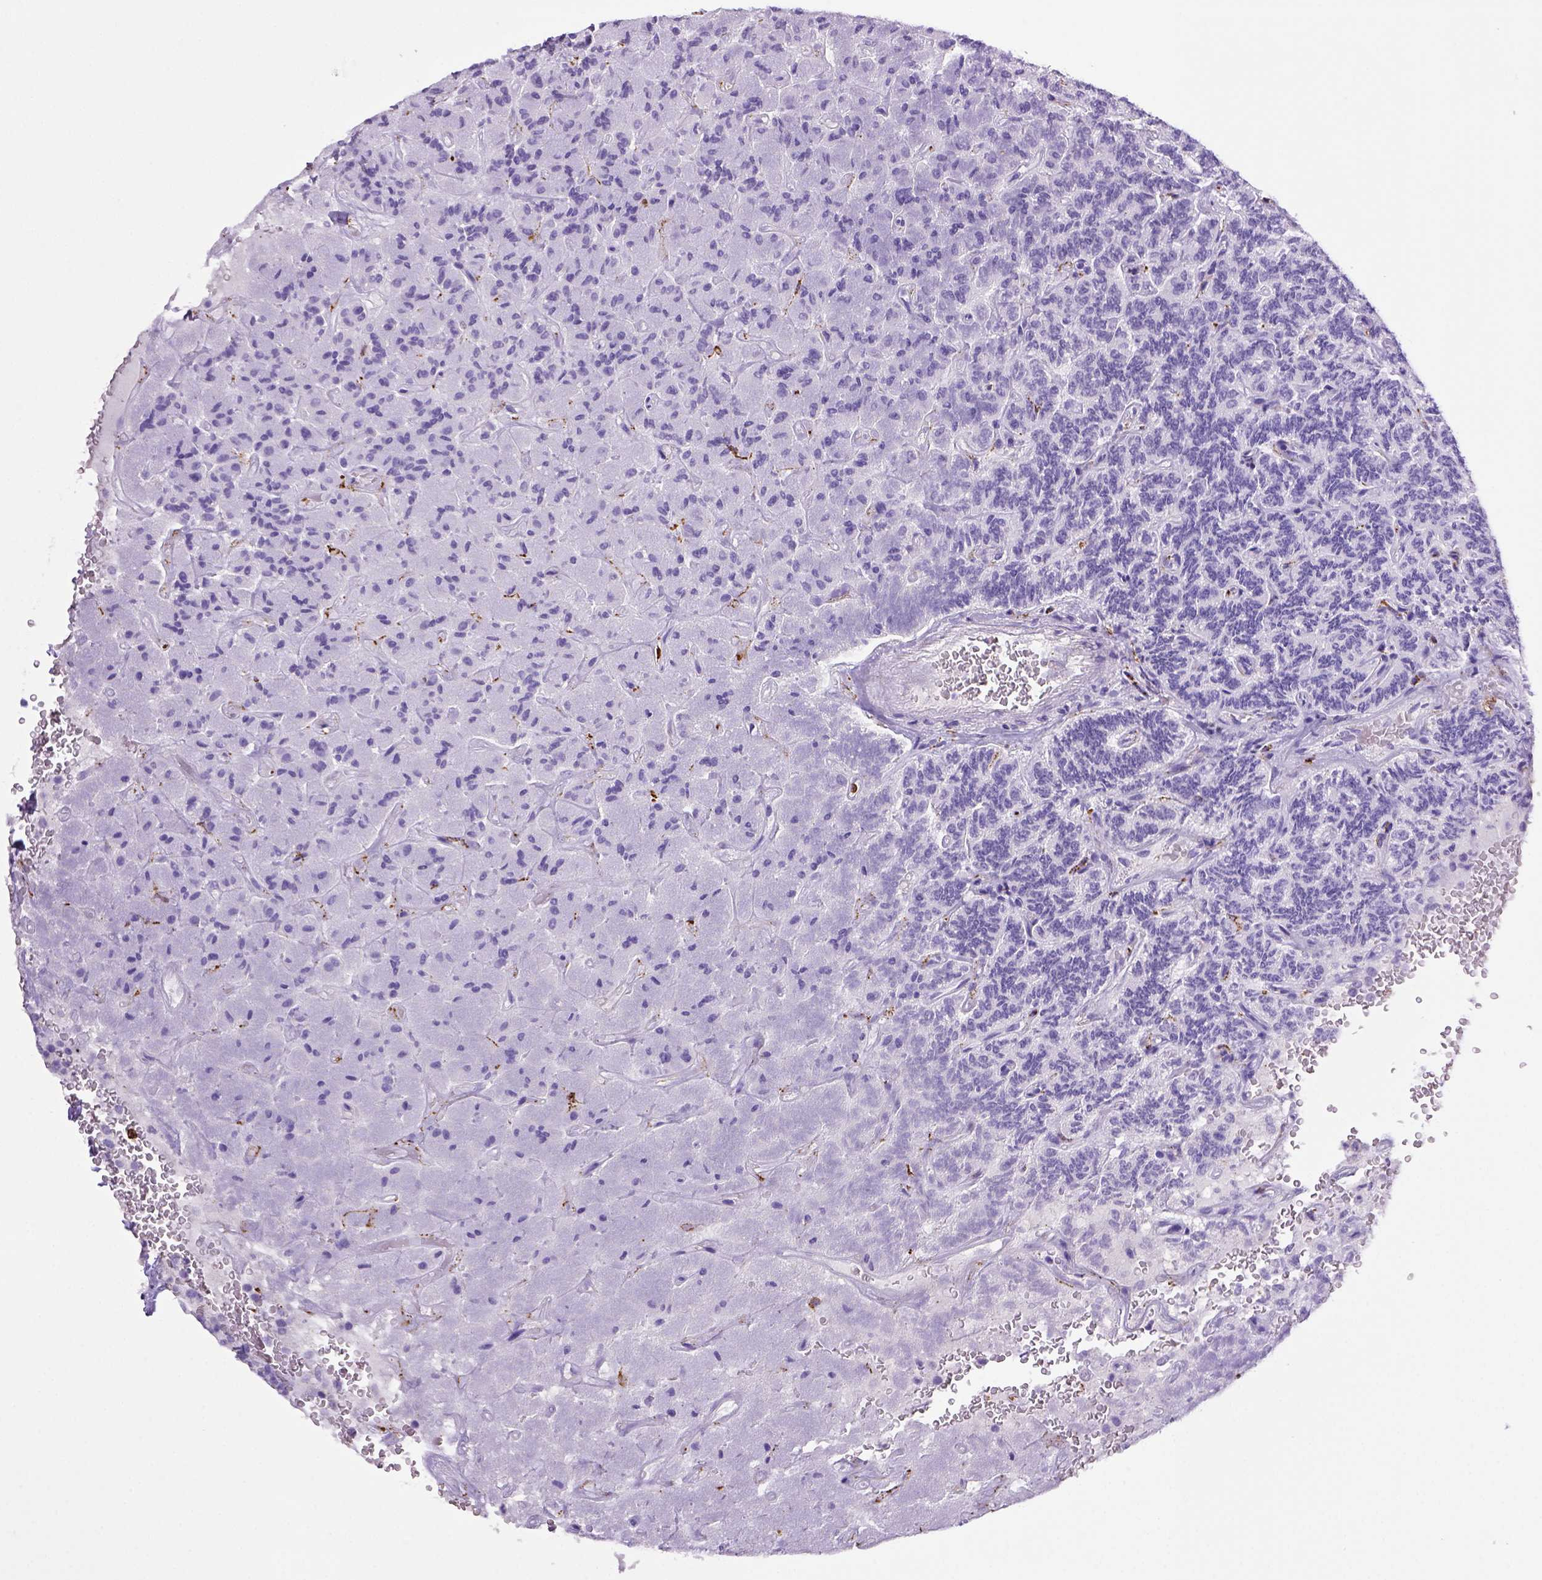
{"staining": {"intensity": "negative", "quantity": "none", "location": "none"}, "tissue": "carcinoid", "cell_type": "Tumor cells", "image_type": "cancer", "snomed": [{"axis": "morphology", "description": "Carcinoid, malignant, NOS"}, {"axis": "topography", "description": "Pancreas"}], "caption": "Immunohistochemistry (IHC) photomicrograph of human malignant carcinoid stained for a protein (brown), which reveals no expression in tumor cells.", "gene": "CD68", "patient": {"sex": "male", "age": 36}}